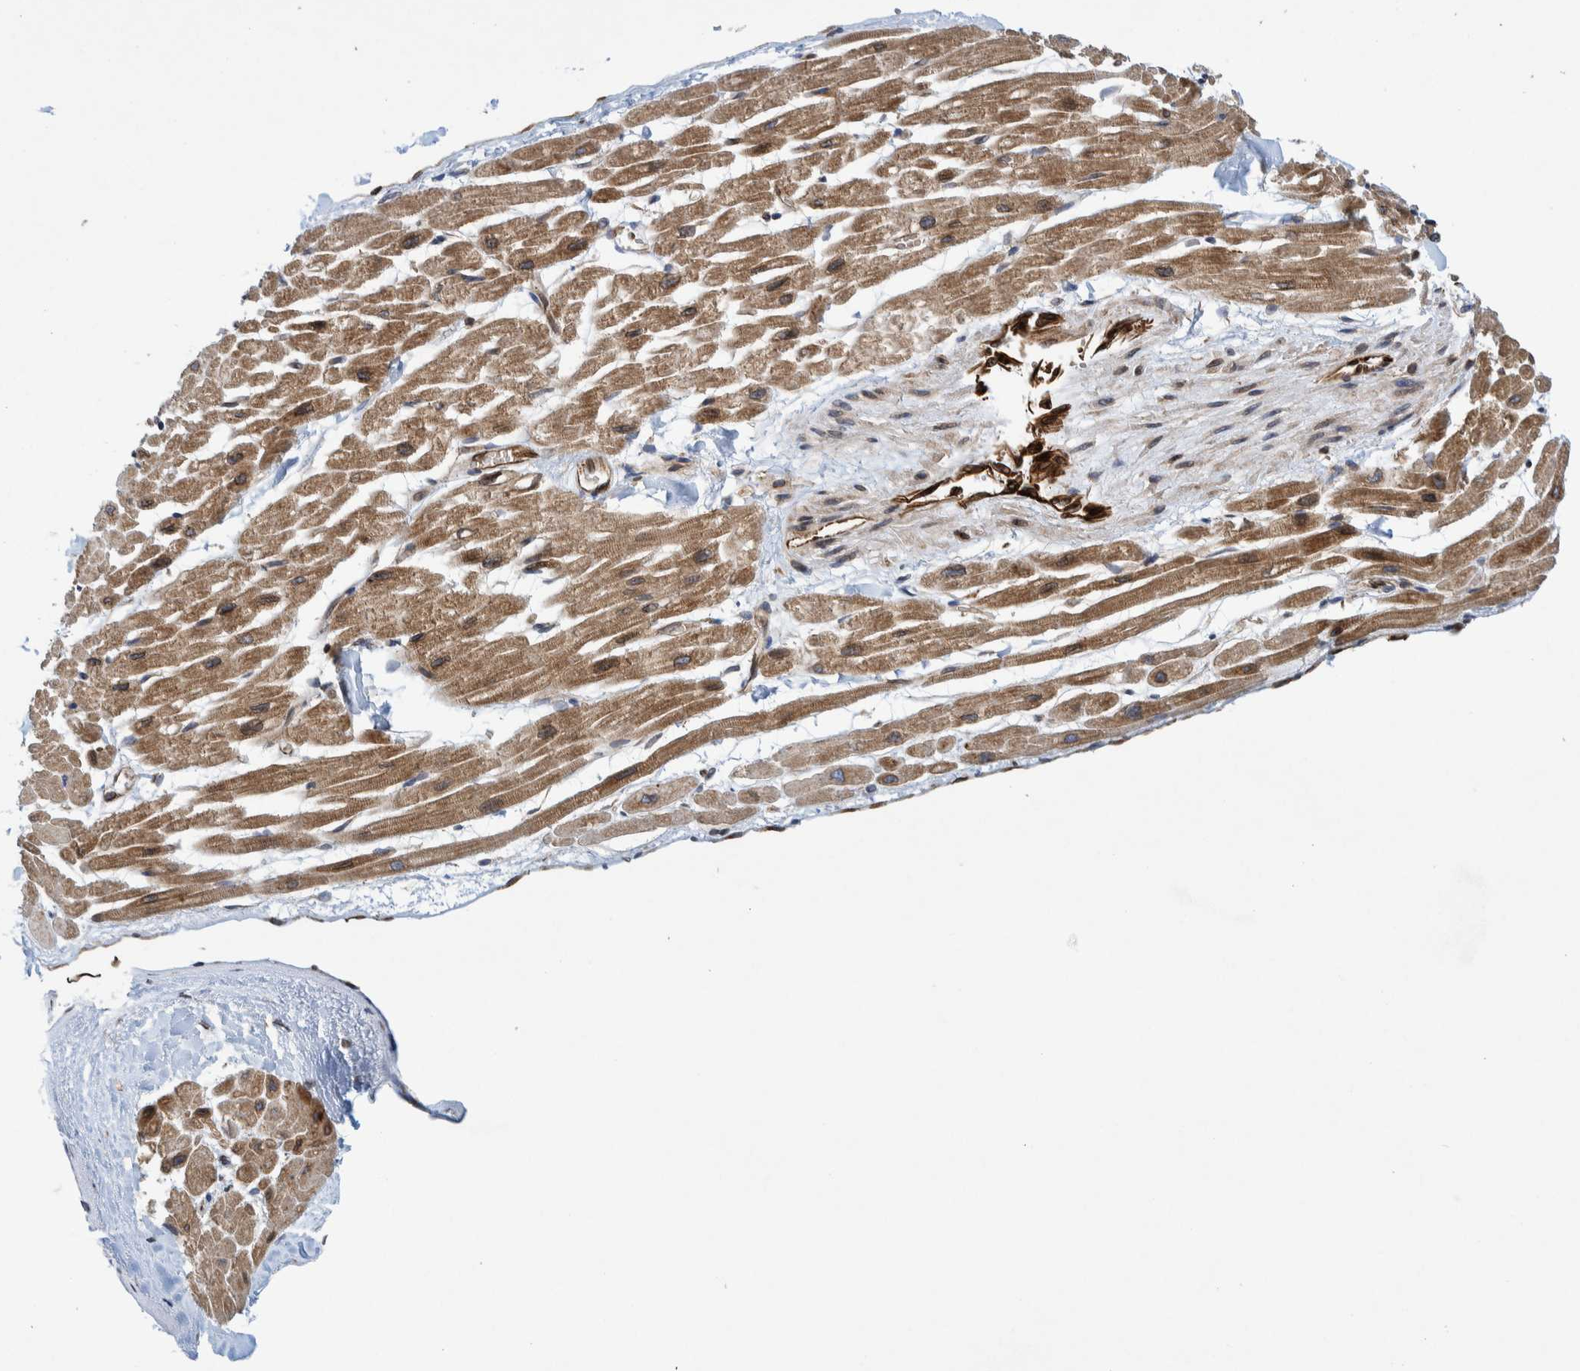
{"staining": {"intensity": "moderate", "quantity": ">75%", "location": "cytoplasmic/membranous"}, "tissue": "heart muscle", "cell_type": "Cardiomyocytes", "image_type": "normal", "snomed": [{"axis": "morphology", "description": "Normal tissue, NOS"}, {"axis": "topography", "description": "Heart"}], "caption": "Heart muscle stained with DAB immunohistochemistry (IHC) reveals medium levels of moderate cytoplasmic/membranous staining in approximately >75% of cardiomyocytes.", "gene": "THEM6", "patient": {"sex": "male", "age": 45}}